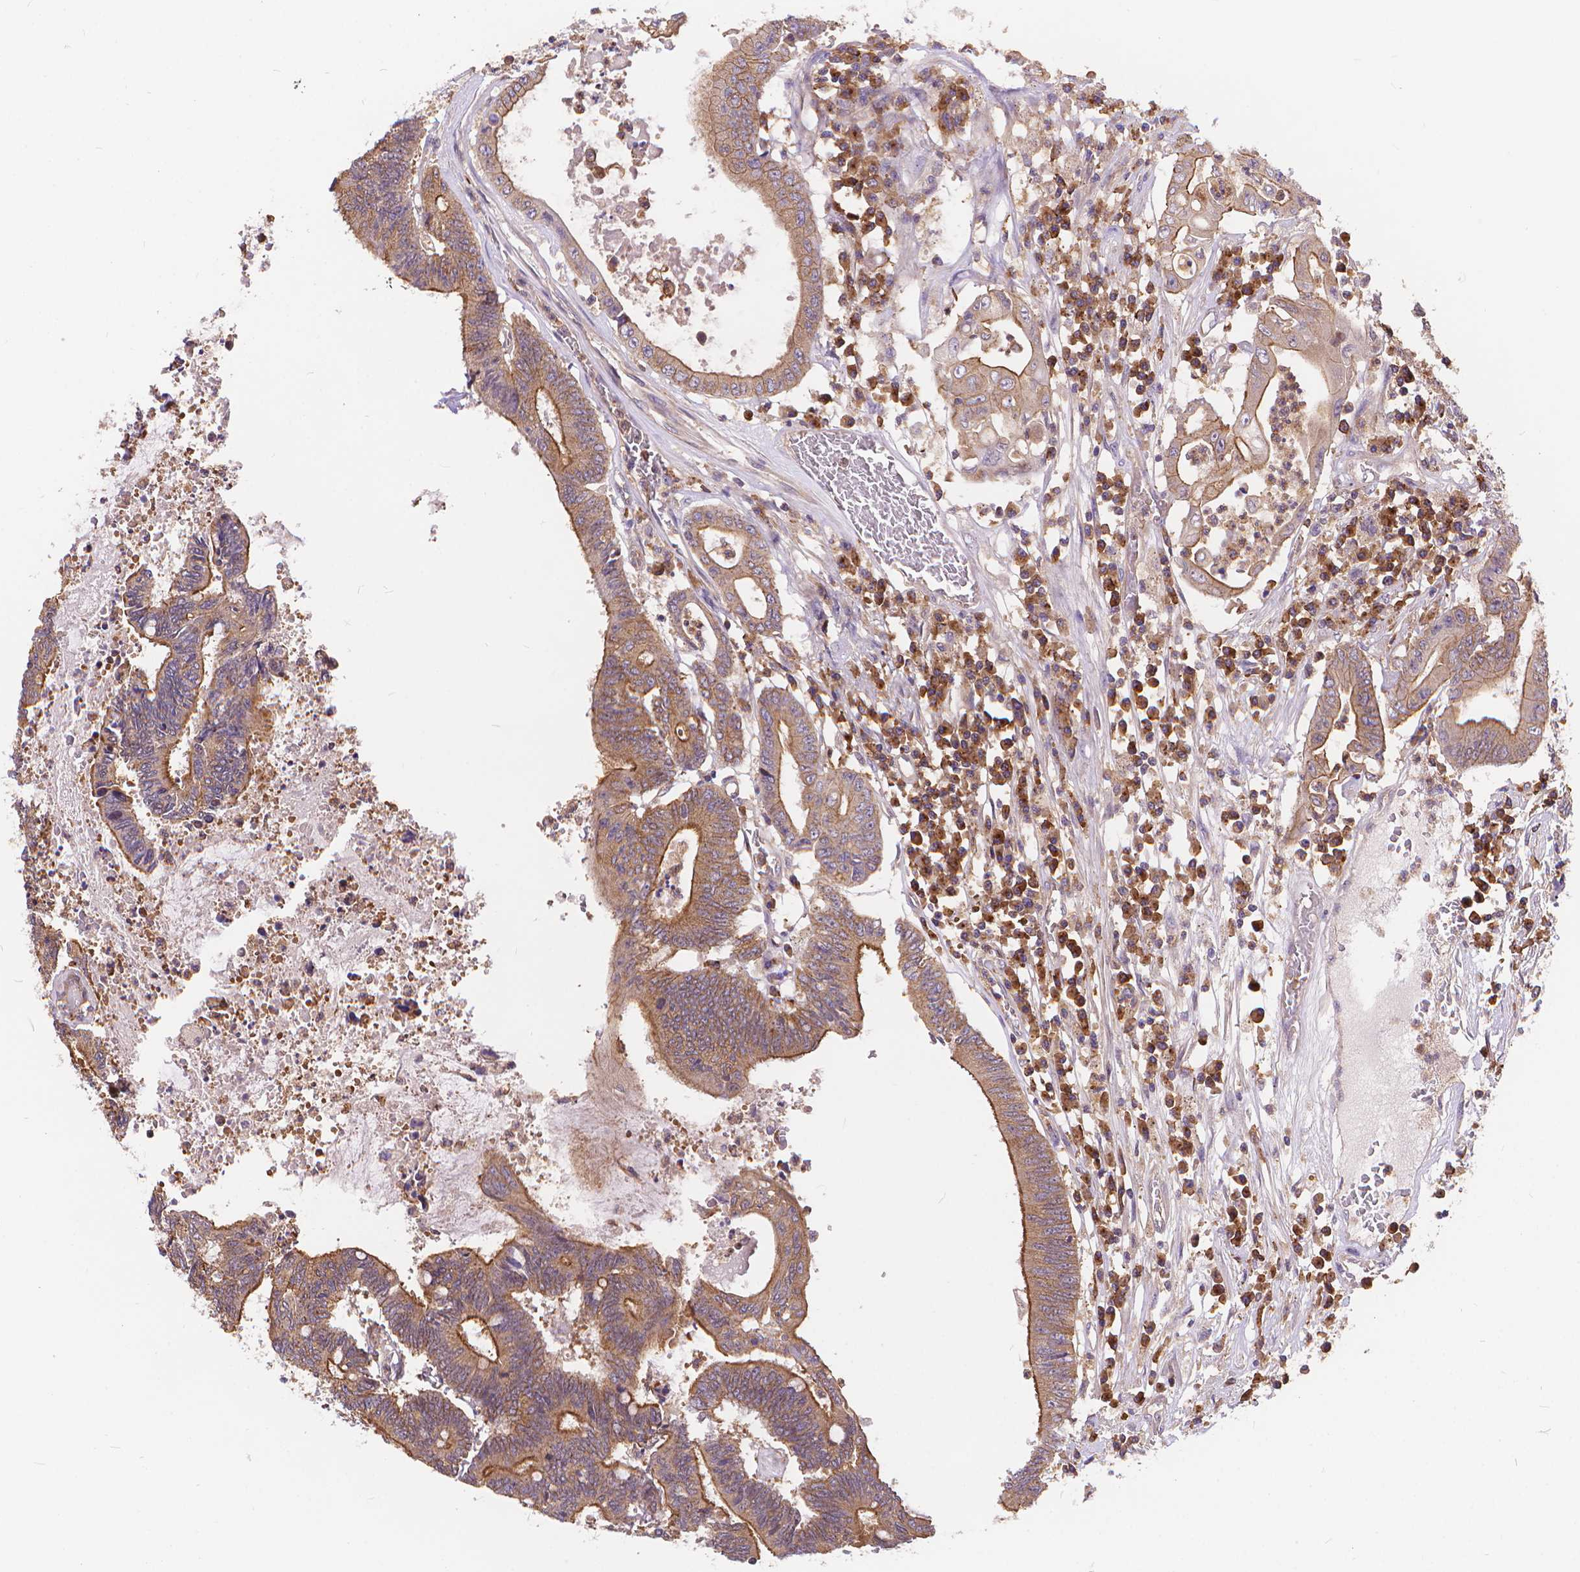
{"staining": {"intensity": "moderate", "quantity": "<25%", "location": "cytoplasmic/membranous"}, "tissue": "colorectal cancer", "cell_type": "Tumor cells", "image_type": "cancer", "snomed": [{"axis": "morphology", "description": "Adenocarcinoma, NOS"}, {"axis": "topography", "description": "Rectum"}], "caption": "An immunohistochemistry histopathology image of tumor tissue is shown. Protein staining in brown highlights moderate cytoplasmic/membranous positivity in colorectal adenocarcinoma within tumor cells. (brown staining indicates protein expression, while blue staining denotes nuclei).", "gene": "ARAP1", "patient": {"sex": "male", "age": 54}}